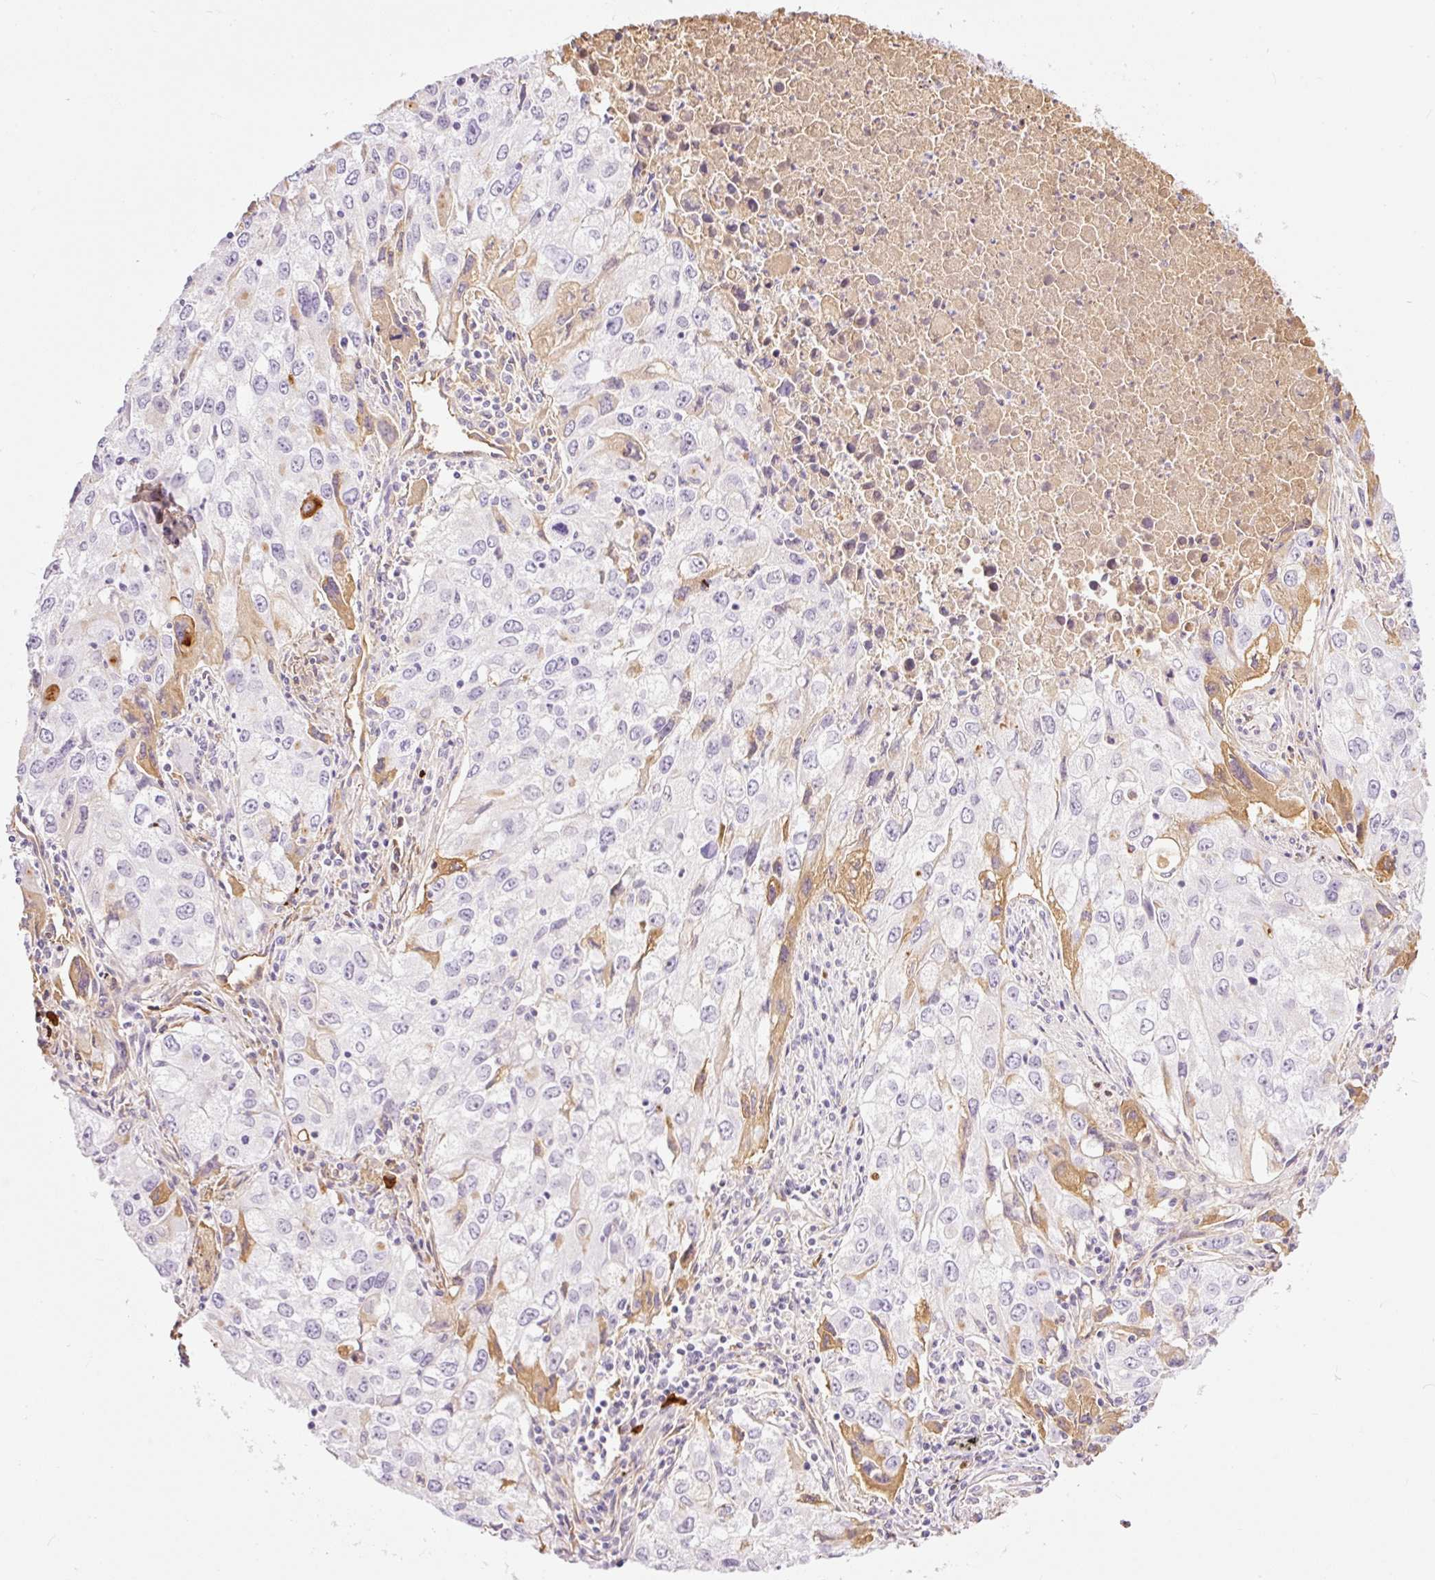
{"staining": {"intensity": "negative", "quantity": "none", "location": "none"}, "tissue": "lung cancer", "cell_type": "Tumor cells", "image_type": "cancer", "snomed": [{"axis": "morphology", "description": "Adenocarcinoma, NOS"}, {"axis": "morphology", "description": "Adenocarcinoma, metastatic, NOS"}, {"axis": "topography", "description": "Lymph node"}, {"axis": "topography", "description": "Lung"}], "caption": "This is an immunohistochemistry (IHC) histopathology image of lung cancer. There is no expression in tumor cells.", "gene": "PRPF38B", "patient": {"sex": "female", "age": 42}}